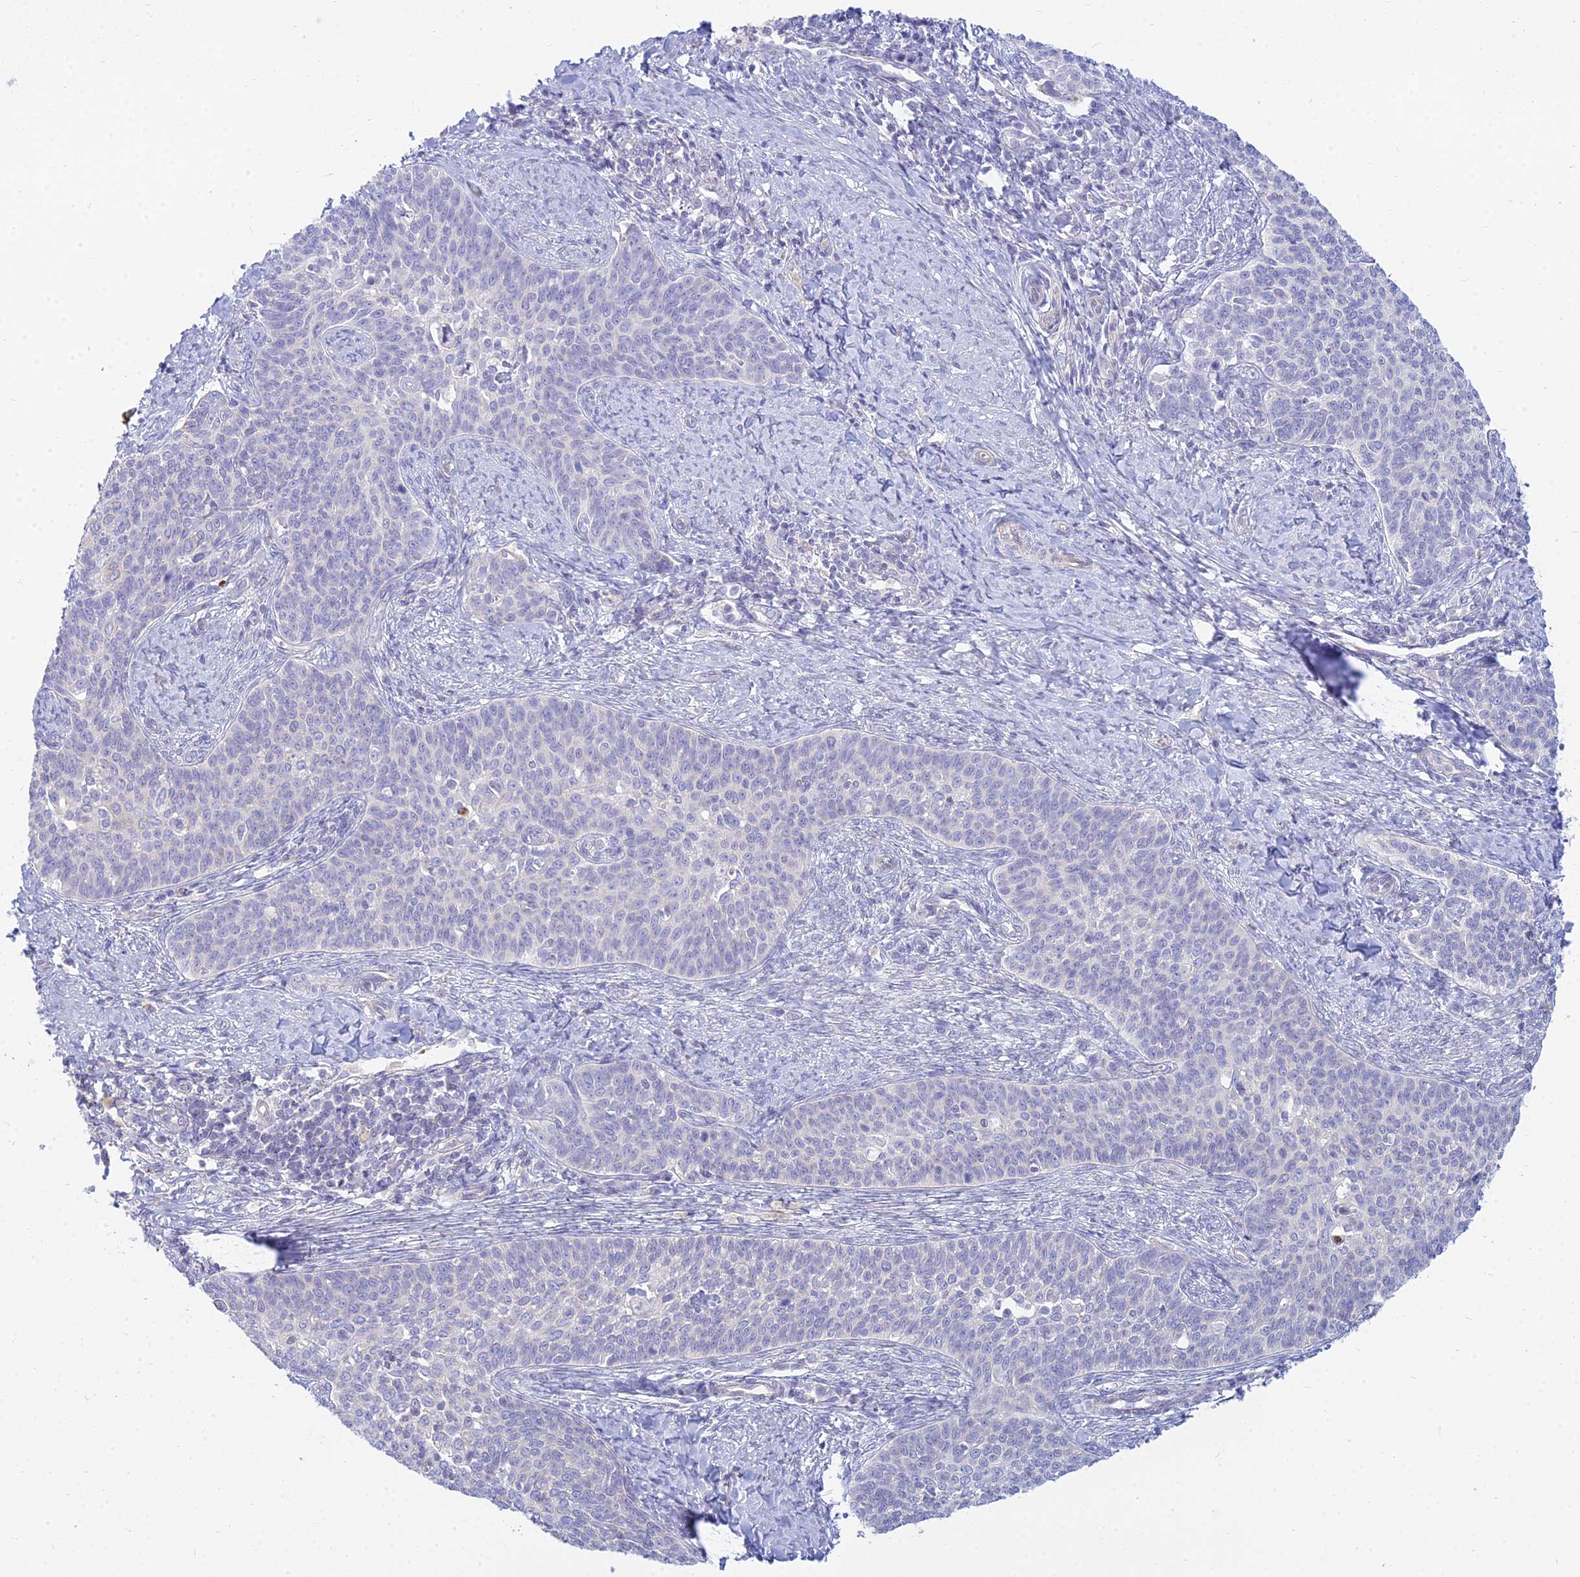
{"staining": {"intensity": "negative", "quantity": "none", "location": "none"}, "tissue": "cervical cancer", "cell_type": "Tumor cells", "image_type": "cancer", "snomed": [{"axis": "morphology", "description": "Squamous cell carcinoma, NOS"}, {"axis": "topography", "description": "Cervix"}], "caption": "The immunohistochemistry micrograph has no significant staining in tumor cells of cervical squamous cell carcinoma tissue.", "gene": "SMIM24", "patient": {"sex": "female", "age": 39}}